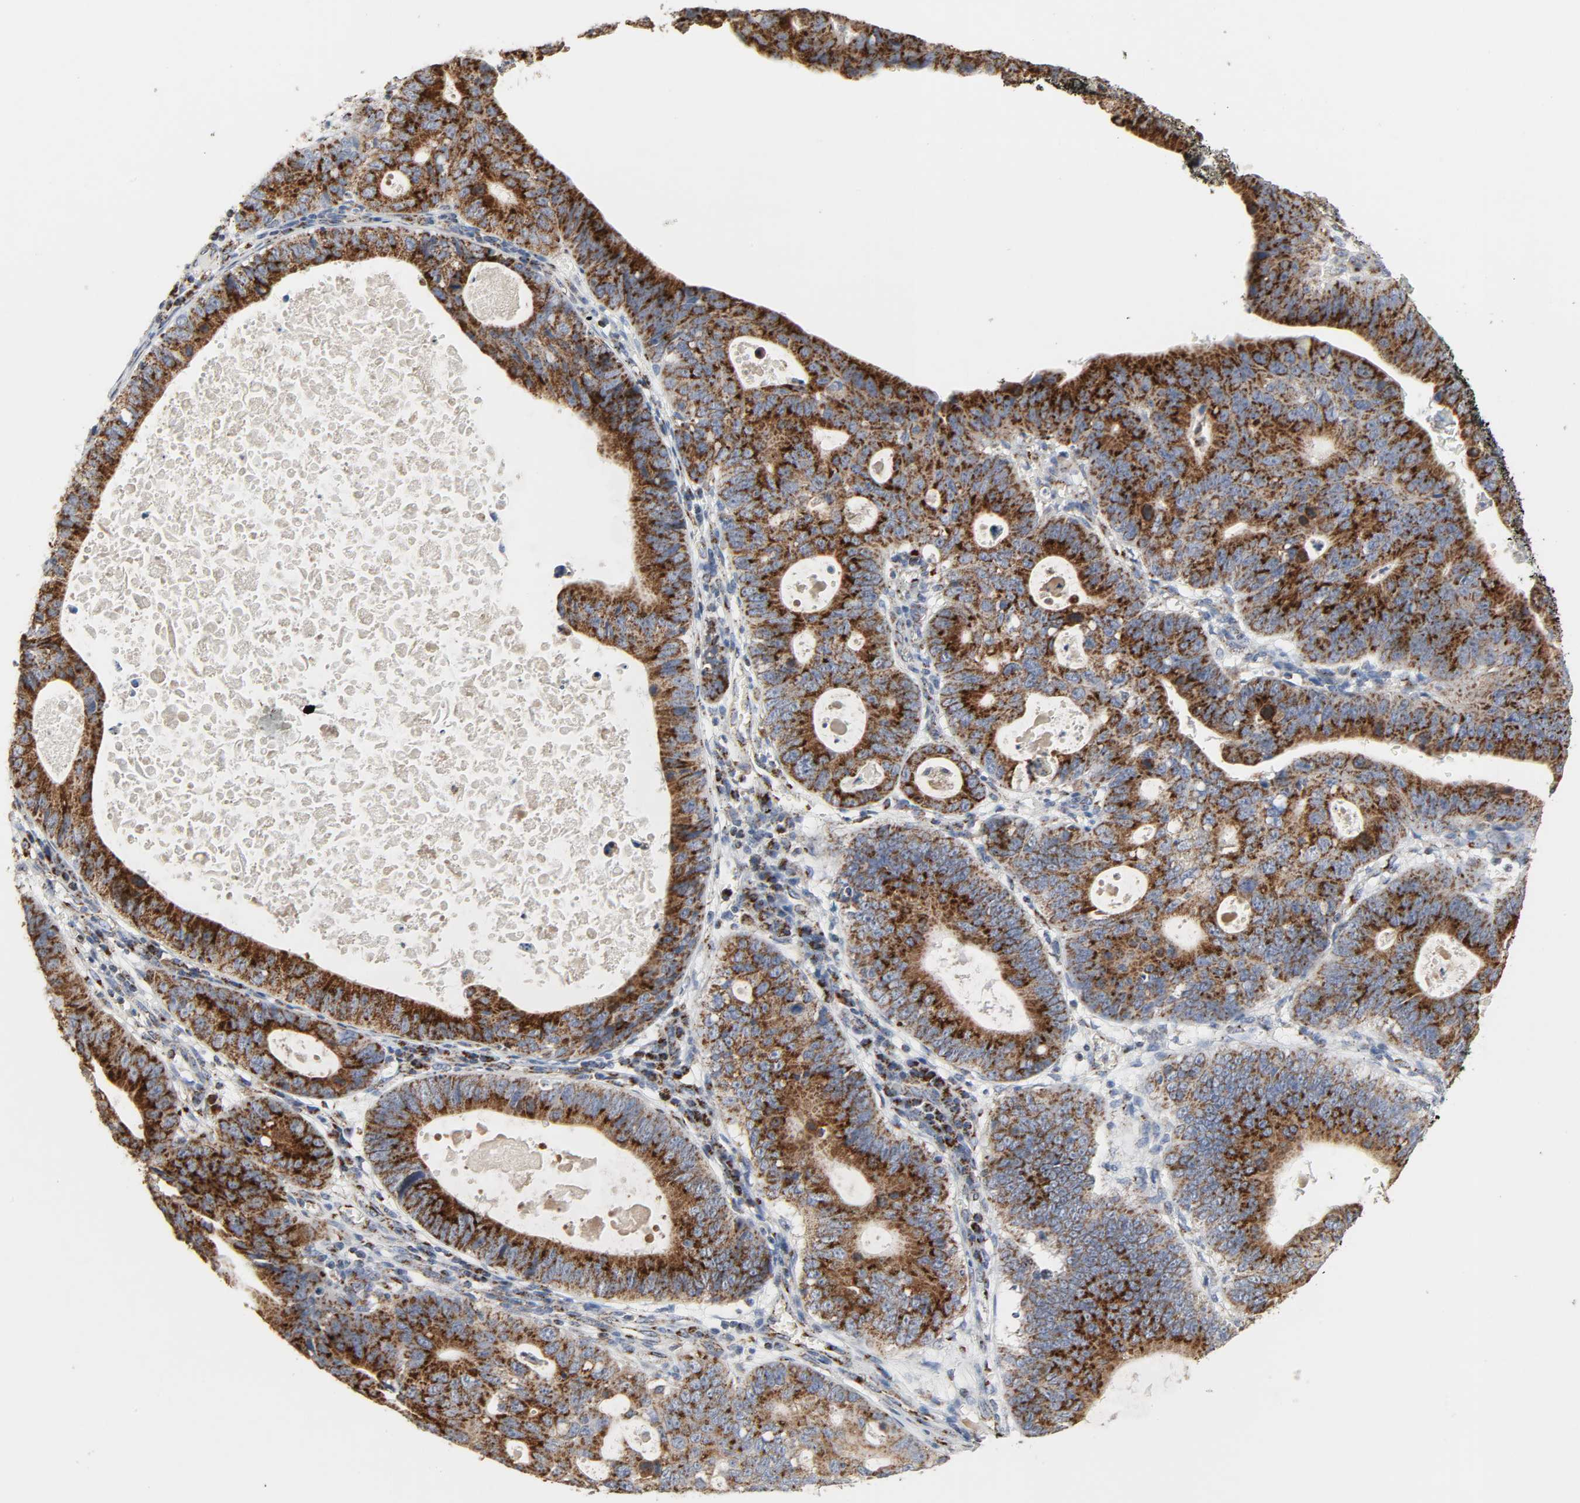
{"staining": {"intensity": "strong", "quantity": ">75%", "location": "cytoplasmic/membranous"}, "tissue": "stomach cancer", "cell_type": "Tumor cells", "image_type": "cancer", "snomed": [{"axis": "morphology", "description": "Adenocarcinoma, NOS"}, {"axis": "topography", "description": "Stomach"}], "caption": "Immunohistochemical staining of stomach cancer shows high levels of strong cytoplasmic/membranous protein expression in approximately >75% of tumor cells.", "gene": "ACAT1", "patient": {"sex": "male", "age": 59}}